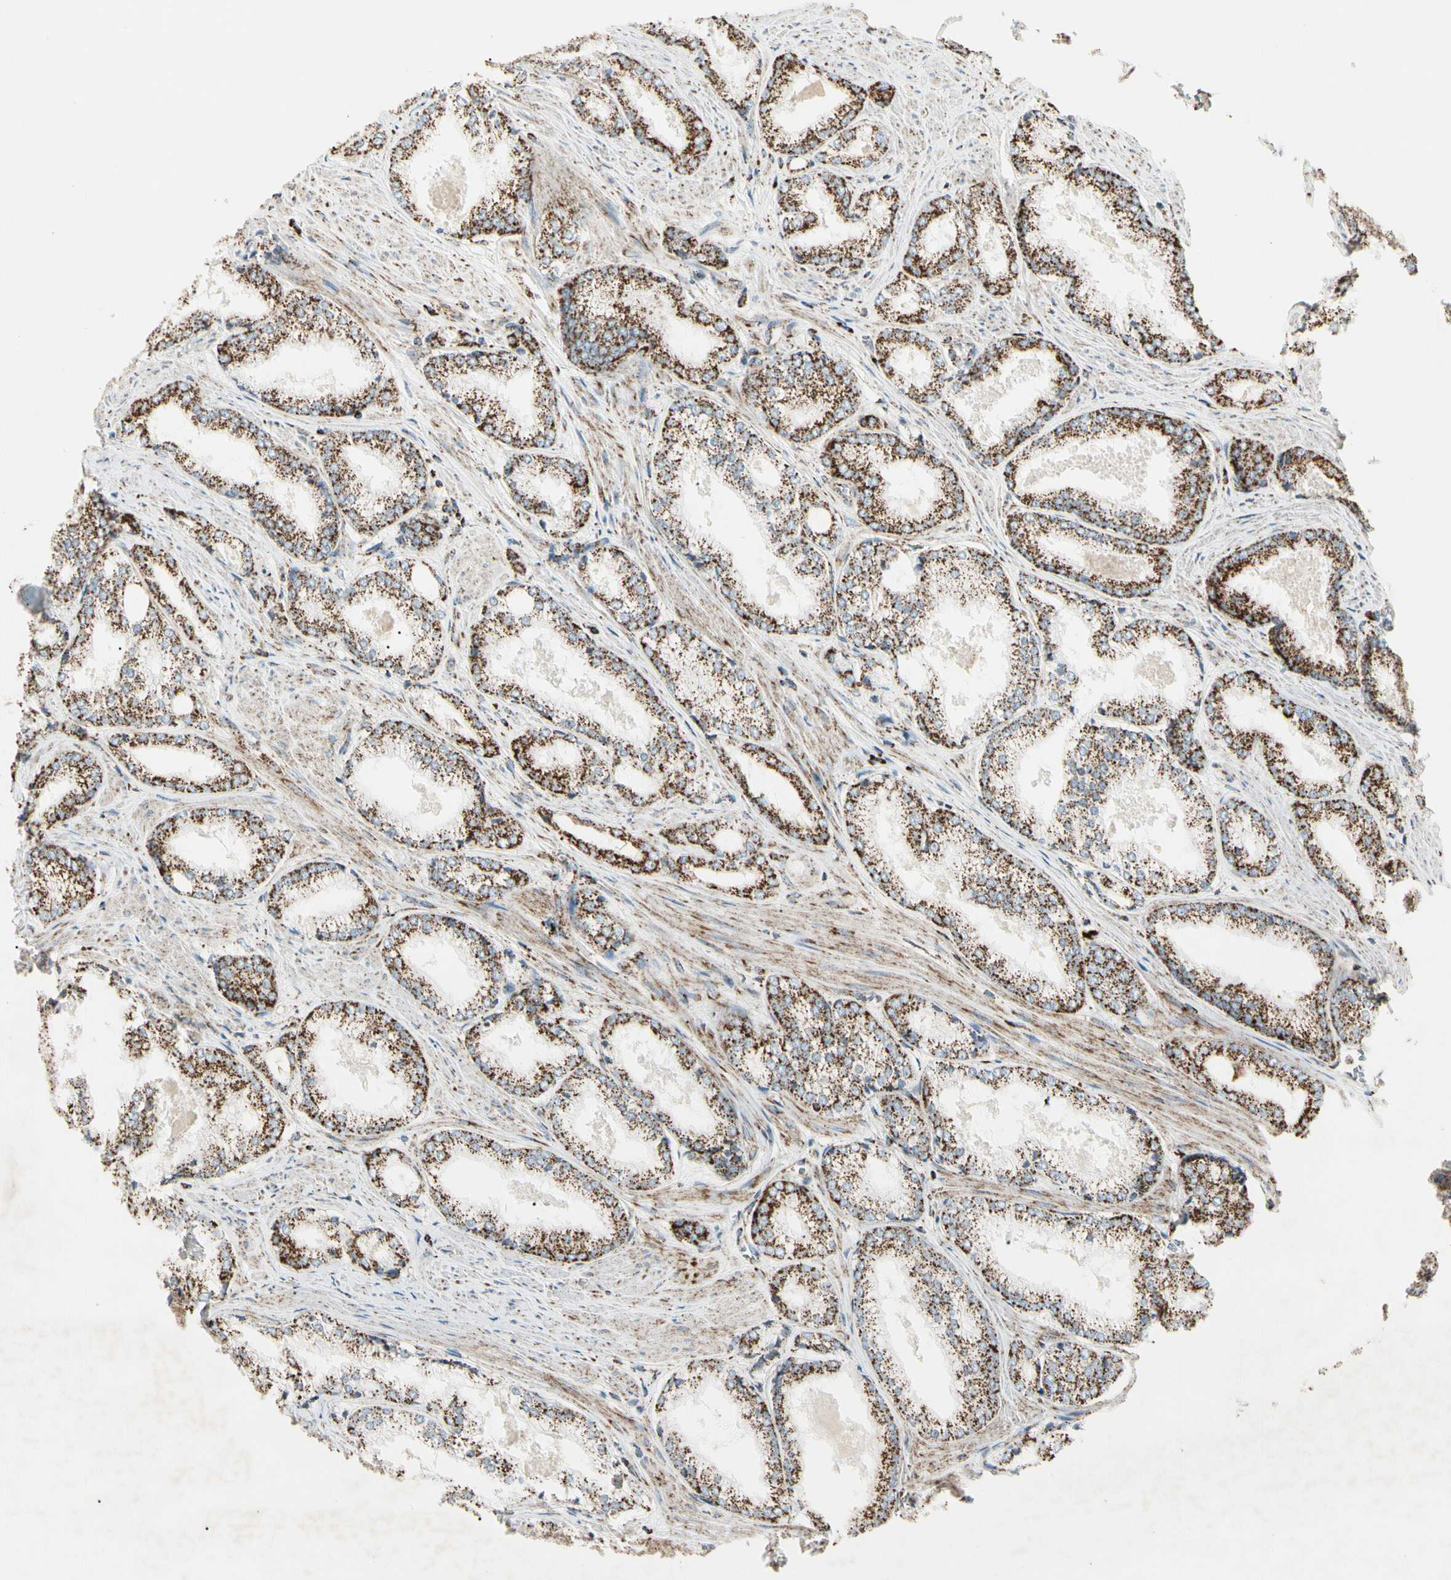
{"staining": {"intensity": "strong", "quantity": ">75%", "location": "cytoplasmic/membranous"}, "tissue": "prostate cancer", "cell_type": "Tumor cells", "image_type": "cancer", "snomed": [{"axis": "morphology", "description": "Adenocarcinoma, Low grade"}, {"axis": "topography", "description": "Prostate"}], "caption": "Immunohistochemistry (IHC) image of prostate cancer stained for a protein (brown), which exhibits high levels of strong cytoplasmic/membranous staining in about >75% of tumor cells.", "gene": "ME2", "patient": {"sex": "male", "age": 64}}